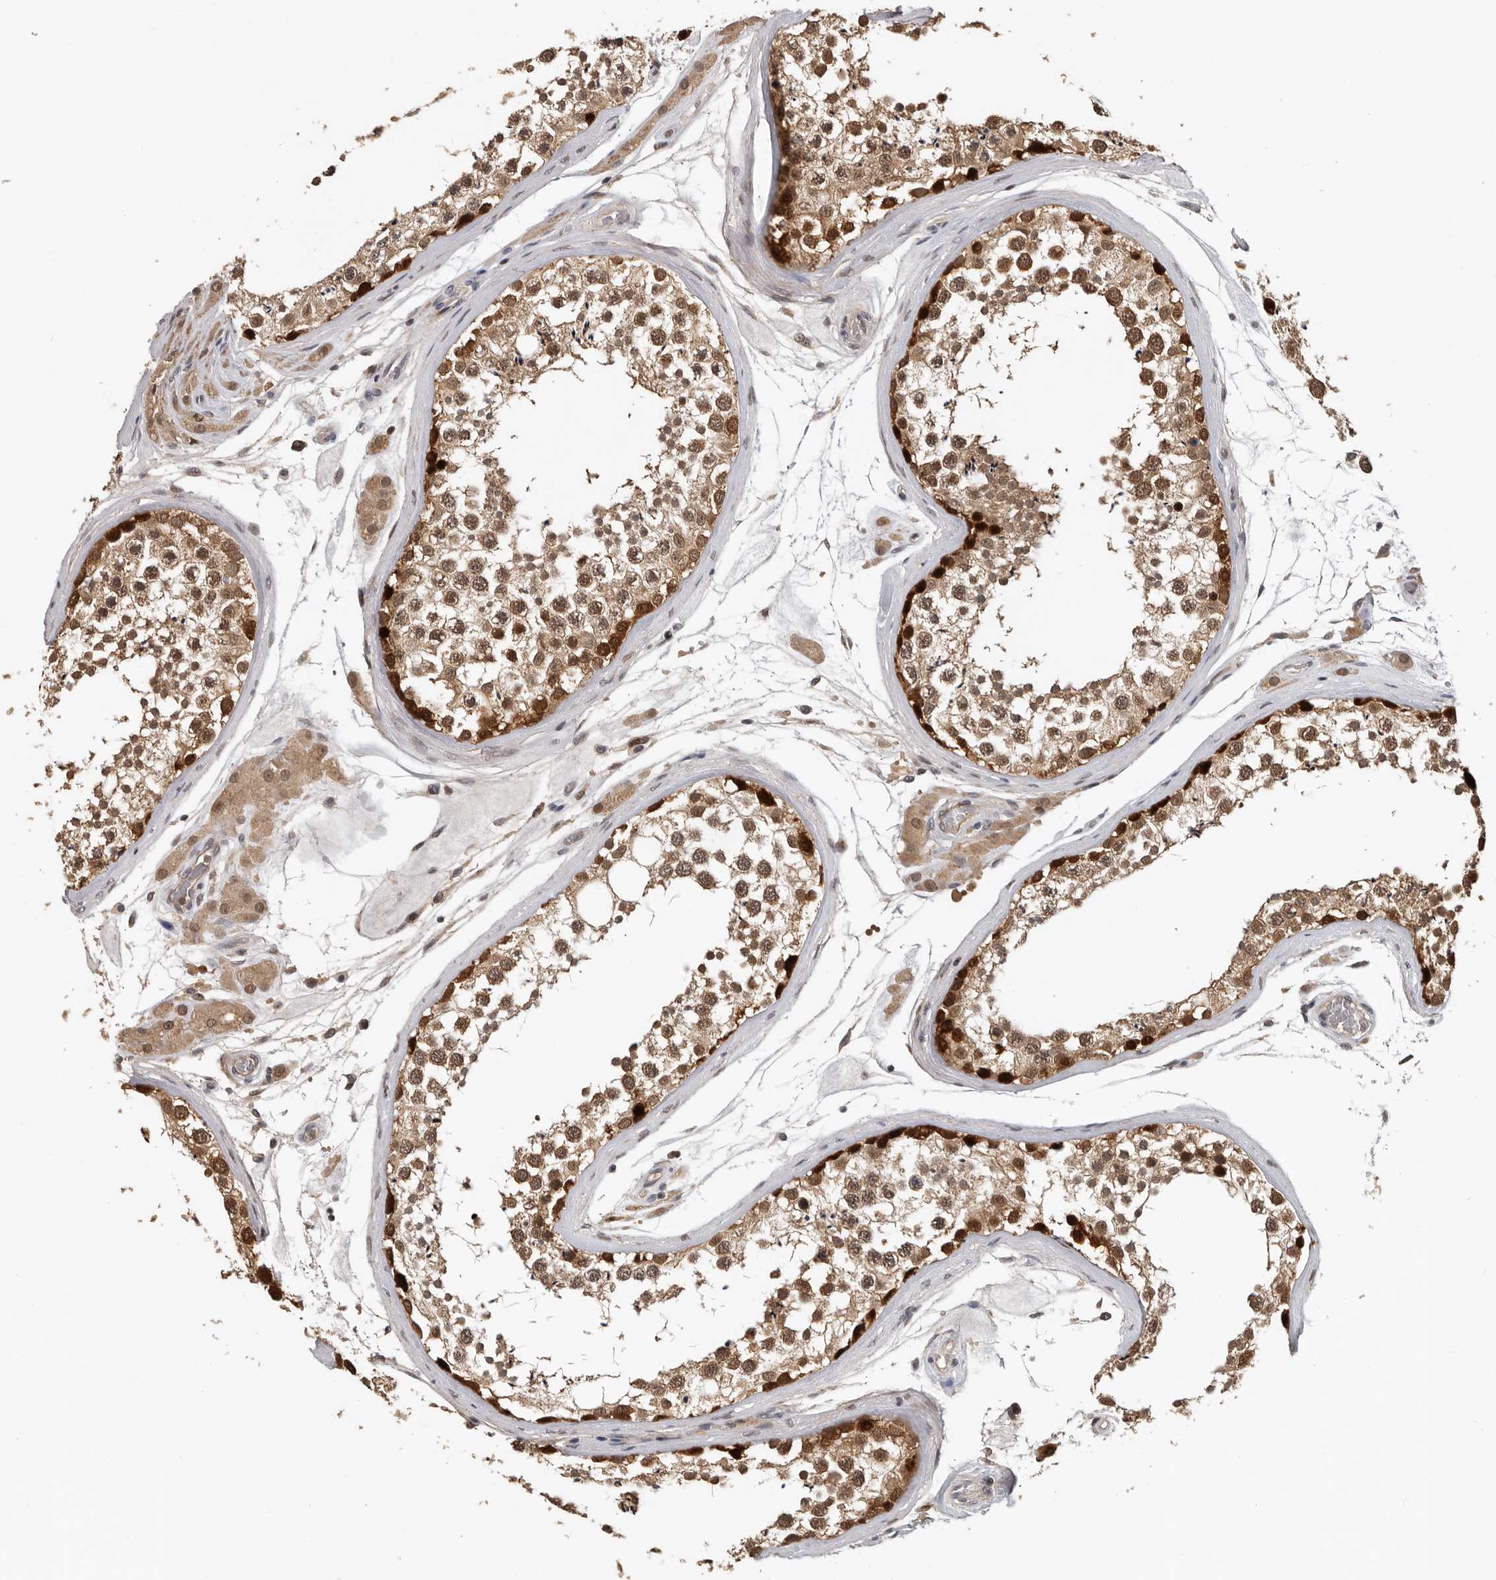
{"staining": {"intensity": "strong", "quantity": ">75%", "location": "cytoplasmic/membranous,nuclear"}, "tissue": "testis", "cell_type": "Cells in seminiferous ducts", "image_type": "normal", "snomed": [{"axis": "morphology", "description": "Normal tissue, NOS"}, {"axis": "topography", "description": "Testis"}], "caption": "Protein analysis of normal testis shows strong cytoplasmic/membranous,nuclear expression in approximately >75% of cells in seminiferous ducts.", "gene": "HENMT1", "patient": {"sex": "male", "age": 46}}